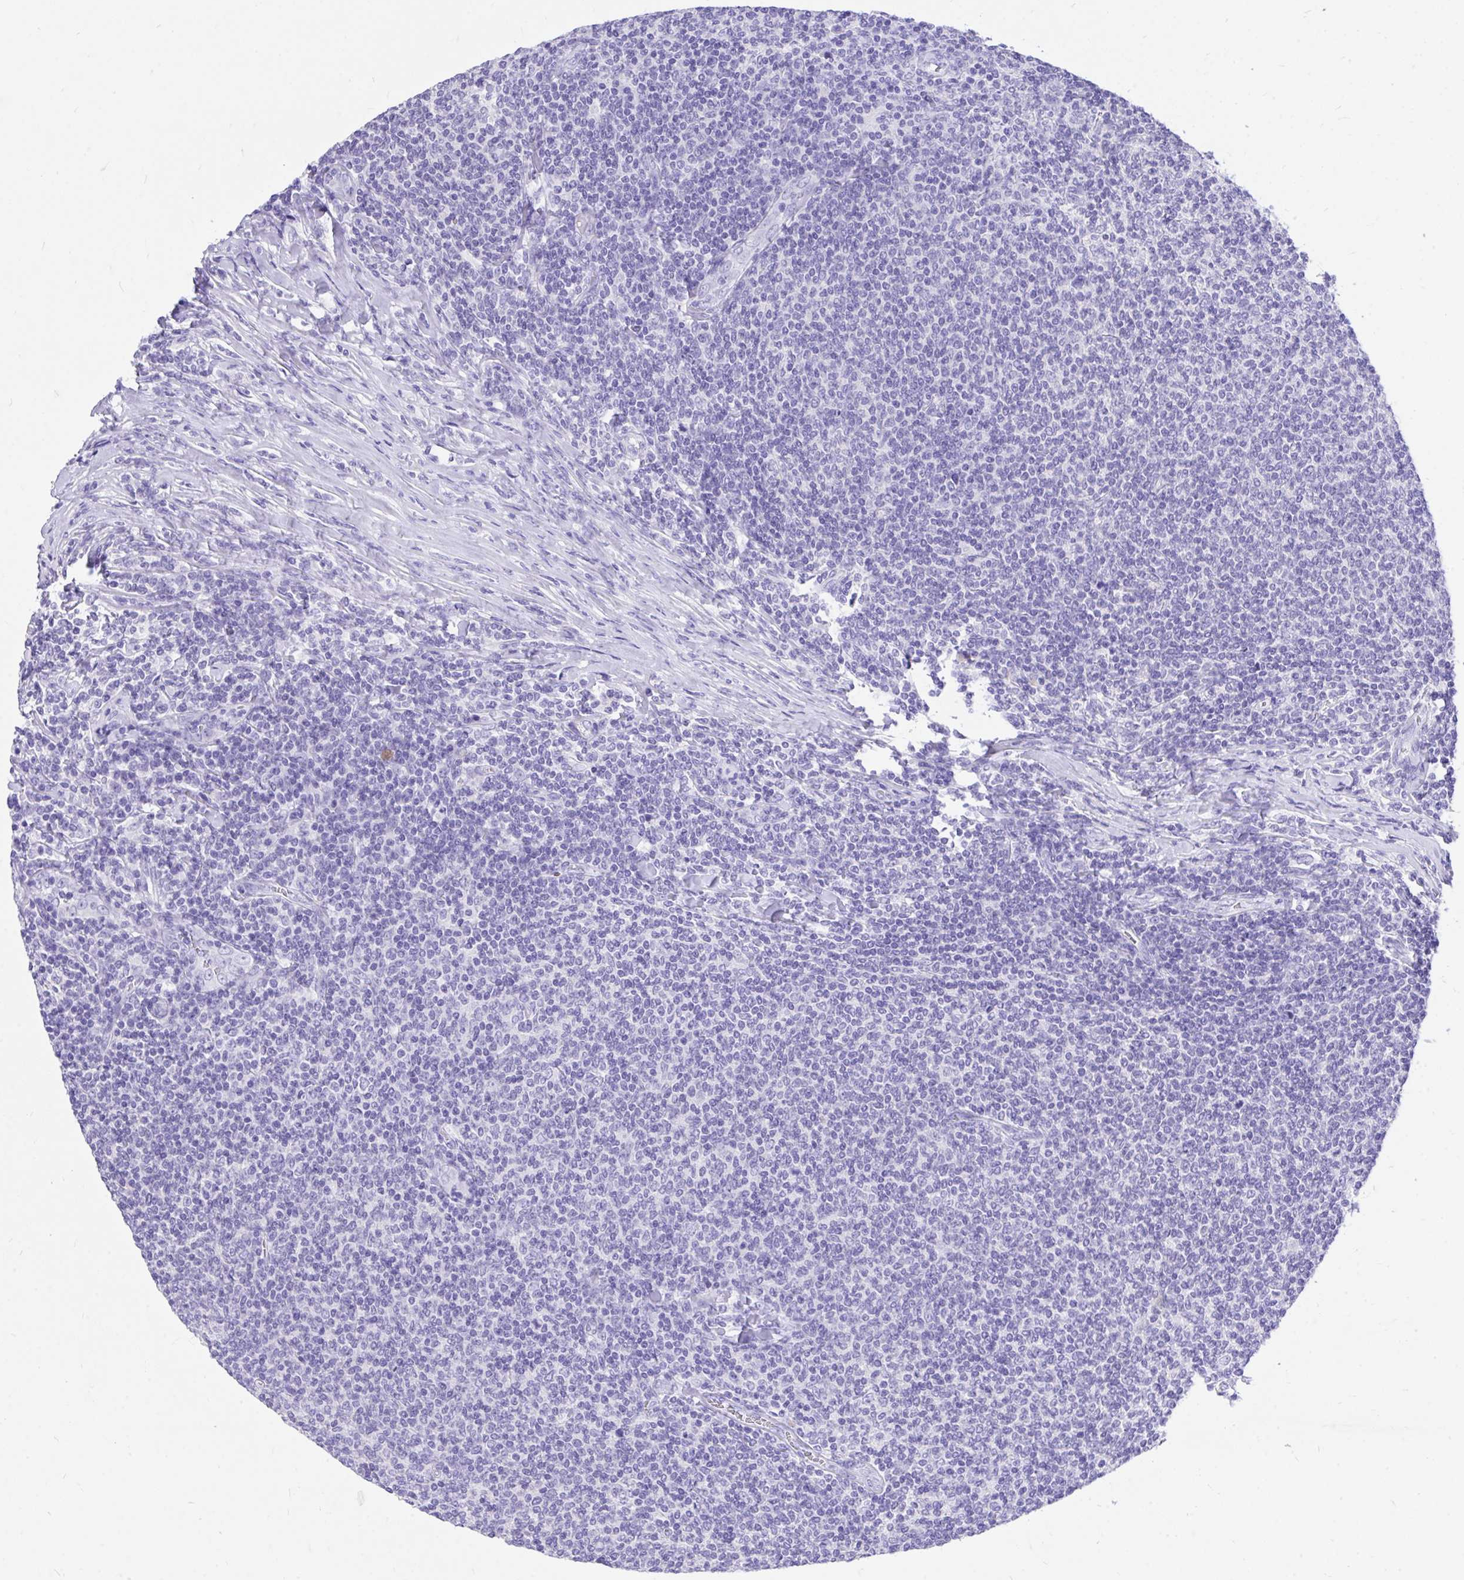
{"staining": {"intensity": "negative", "quantity": "none", "location": "none"}, "tissue": "lymphoma", "cell_type": "Tumor cells", "image_type": "cancer", "snomed": [{"axis": "morphology", "description": "Malignant lymphoma, non-Hodgkin's type, Low grade"}, {"axis": "topography", "description": "Lymph node"}], "caption": "A high-resolution image shows immunohistochemistry (IHC) staining of malignant lymphoma, non-Hodgkin's type (low-grade), which exhibits no significant expression in tumor cells. Brightfield microscopy of immunohistochemistry (IHC) stained with DAB (3,3'-diaminobenzidine) (brown) and hematoxylin (blue), captured at high magnification.", "gene": "MON1A", "patient": {"sex": "male", "age": 52}}